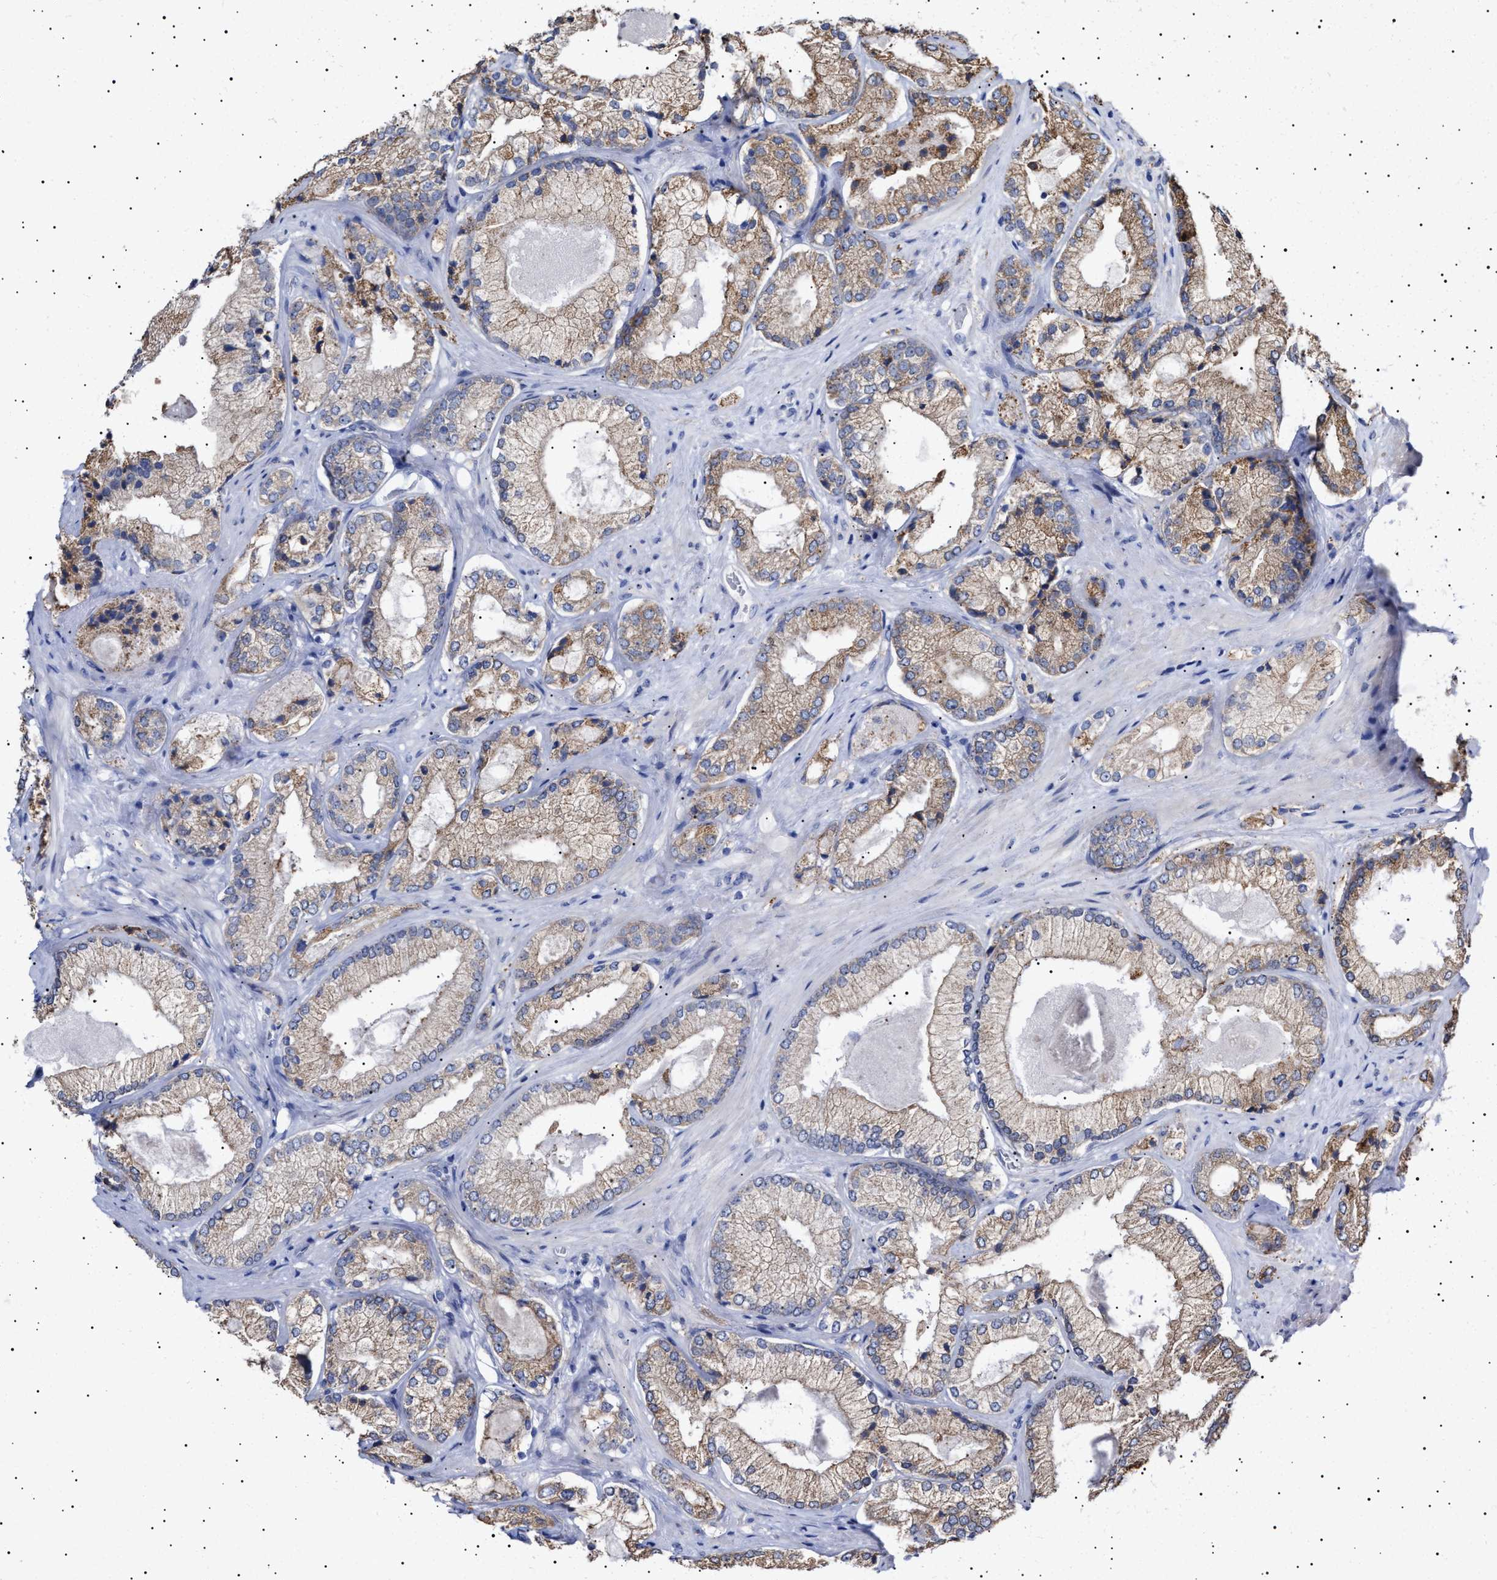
{"staining": {"intensity": "weak", "quantity": ">75%", "location": "cytoplasmic/membranous"}, "tissue": "prostate cancer", "cell_type": "Tumor cells", "image_type": "cancer", "snomed": [{"axis": "morphology", "description": "Adenocarcinoma, Low grade"}, {"axis": "topography", "description": "Prostate"}], "caption": "Immunohistochemistry (DAB (3,3'-diaminobenzidine)) staining of prostate cancer shows weak cytoplasmic/membranous protein expression in approximately >75% of tumor cells. (DAB (3,3'-diaminobenzidine) IHC with brightfield microscopy, high magnification).", "gene": "ERCC6L2", "patient": {"sex": "male", "age": 65}}